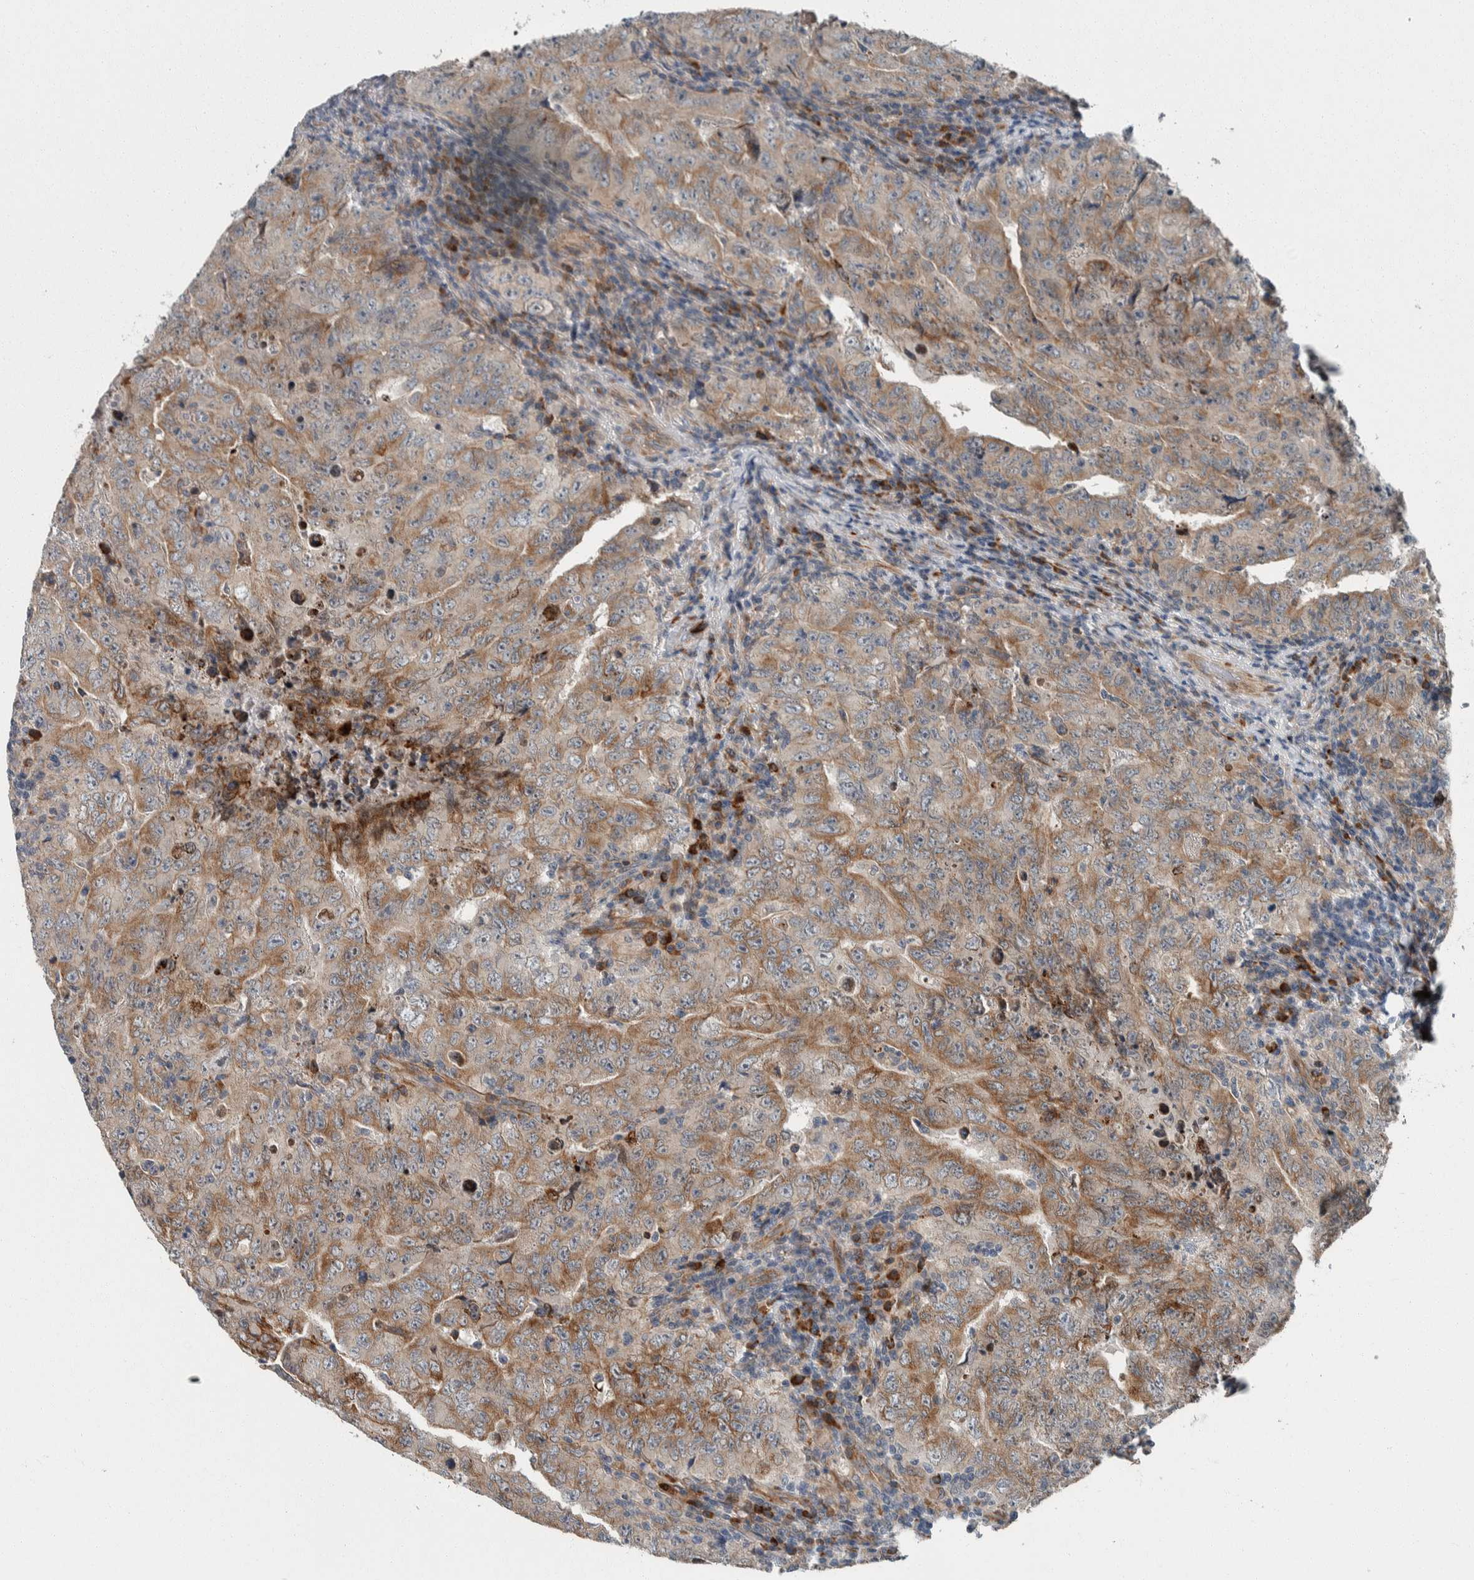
{"staining": {"intensity": "moderate", "quantity": "25%-75%", "location": "cytoplasmic/membranous"}, "tissue": "testis cancer", "cell_type": "Tumor cells", "image_type": "cancer", "snomed": [{"axis": "morphology", "description": "Carcinoma, Embryonal, NOS"}, {"axis": "topography", "description": "Testis"}], "caption": "The histopathology image displays a brown stain indicating the presence of a protein in the cytoplasmic/membranous of tumor cells in testis cancer. (brown staining indicates protein expression, while blue staining denotes nuclei).", "gene": "USP25", "patient": {"sex": "male", "age": 26}}